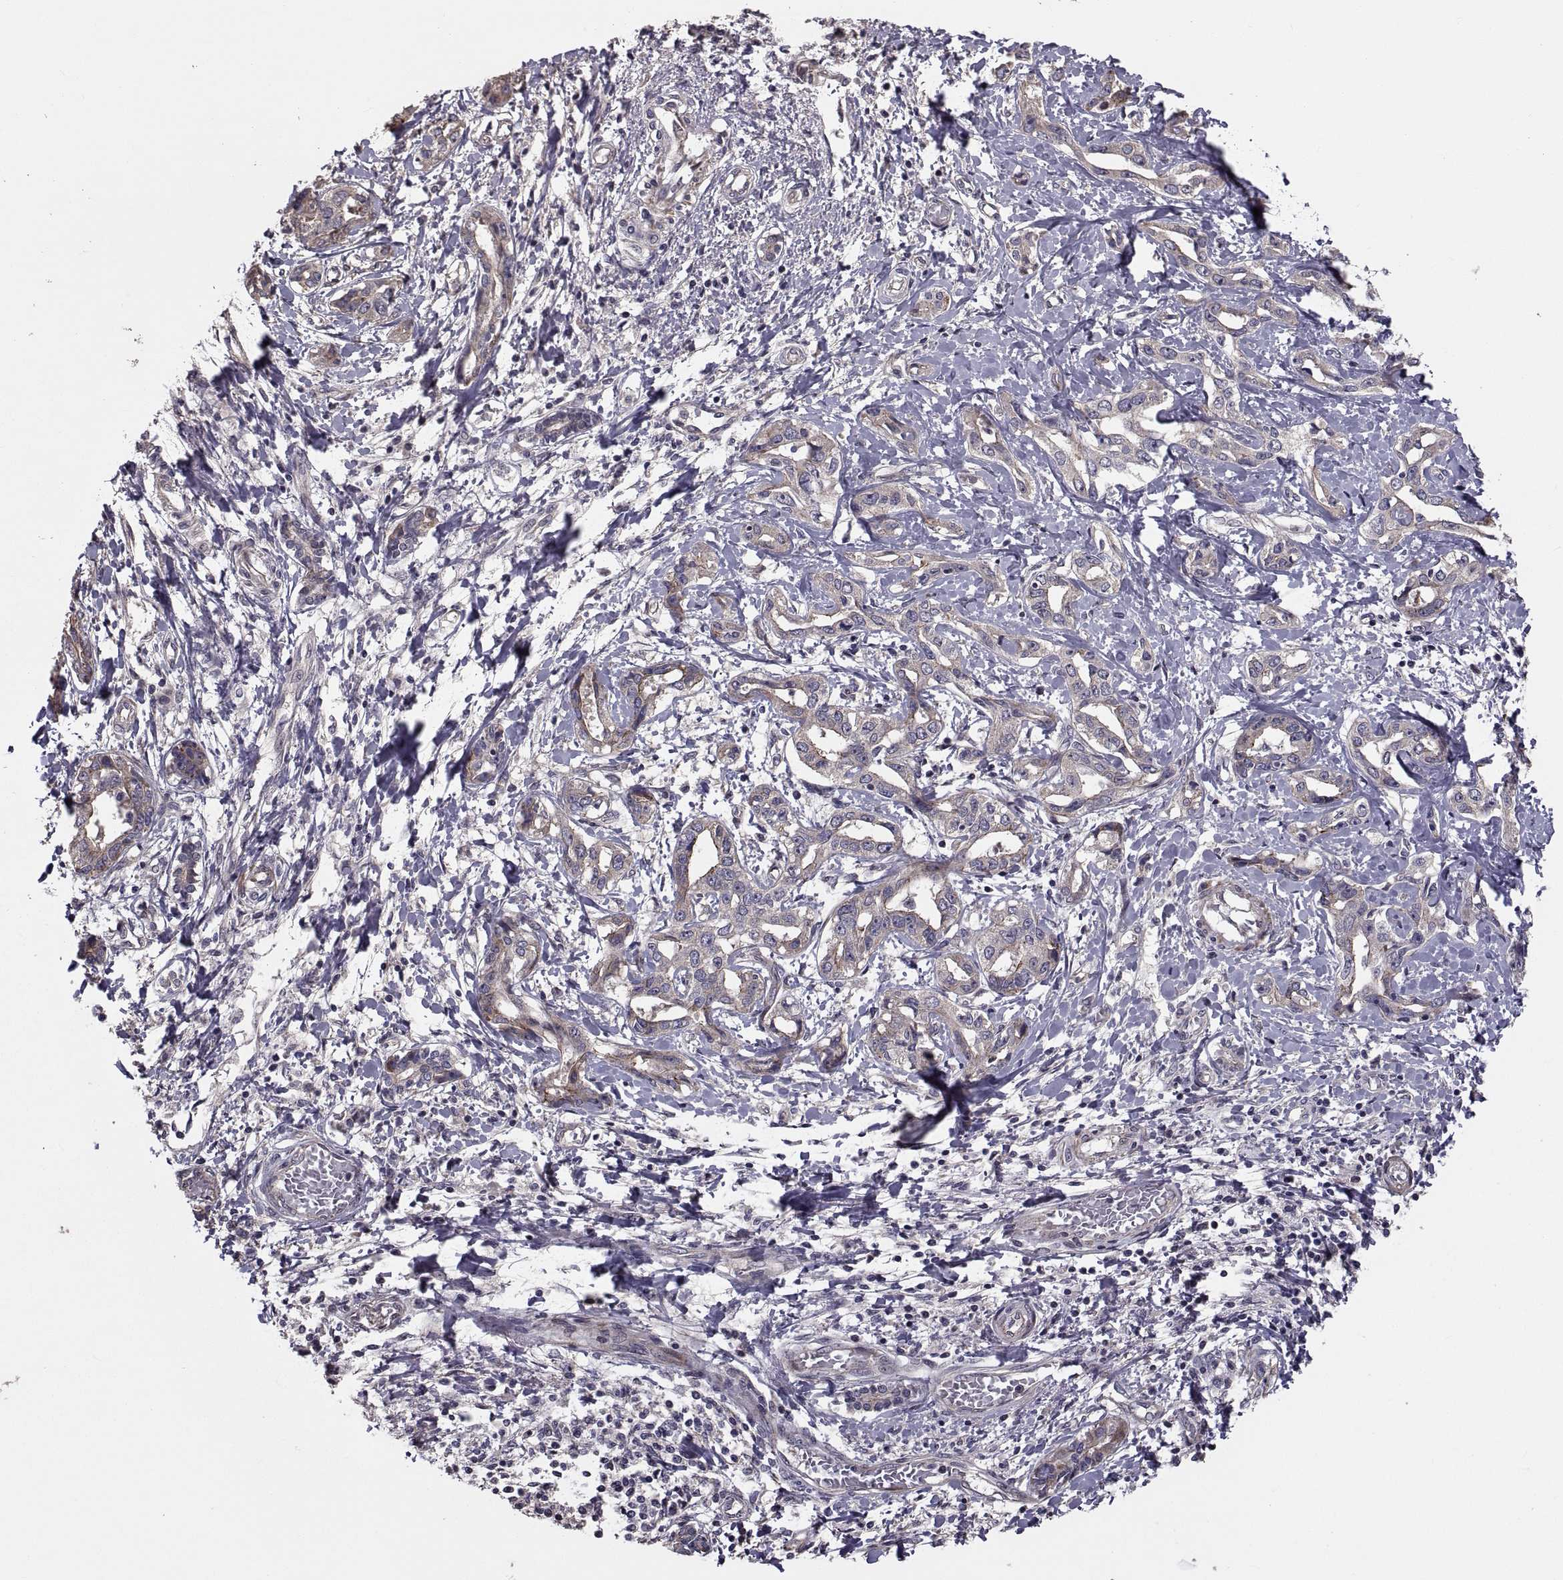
{"staining": {"intensity": "weak", "quantity": "25%-75%", "location": "cytoplasmic/membranous"}, "tissue": "liver cancer", "cell_type": "Tumor cells", "image_type": "cancer", "snomed": [{"axis": "morphology", "description": "Cholangiocarcinoma"}, {"axis": "topography", "description": "Liver"}], "caption": "Immunohistochemical staining of cholangiocarcinoma (liver) demonstrates weak cytoplasmic/membranous protein positivity in approximately 25%-75% of tumor cells. Using DAB (brown) and hematoxylin (blue) stains, captured at high magnification using brightfield microscopy.", "gene": "PMM2", "patient": {"sex": "male", "age": 59}}